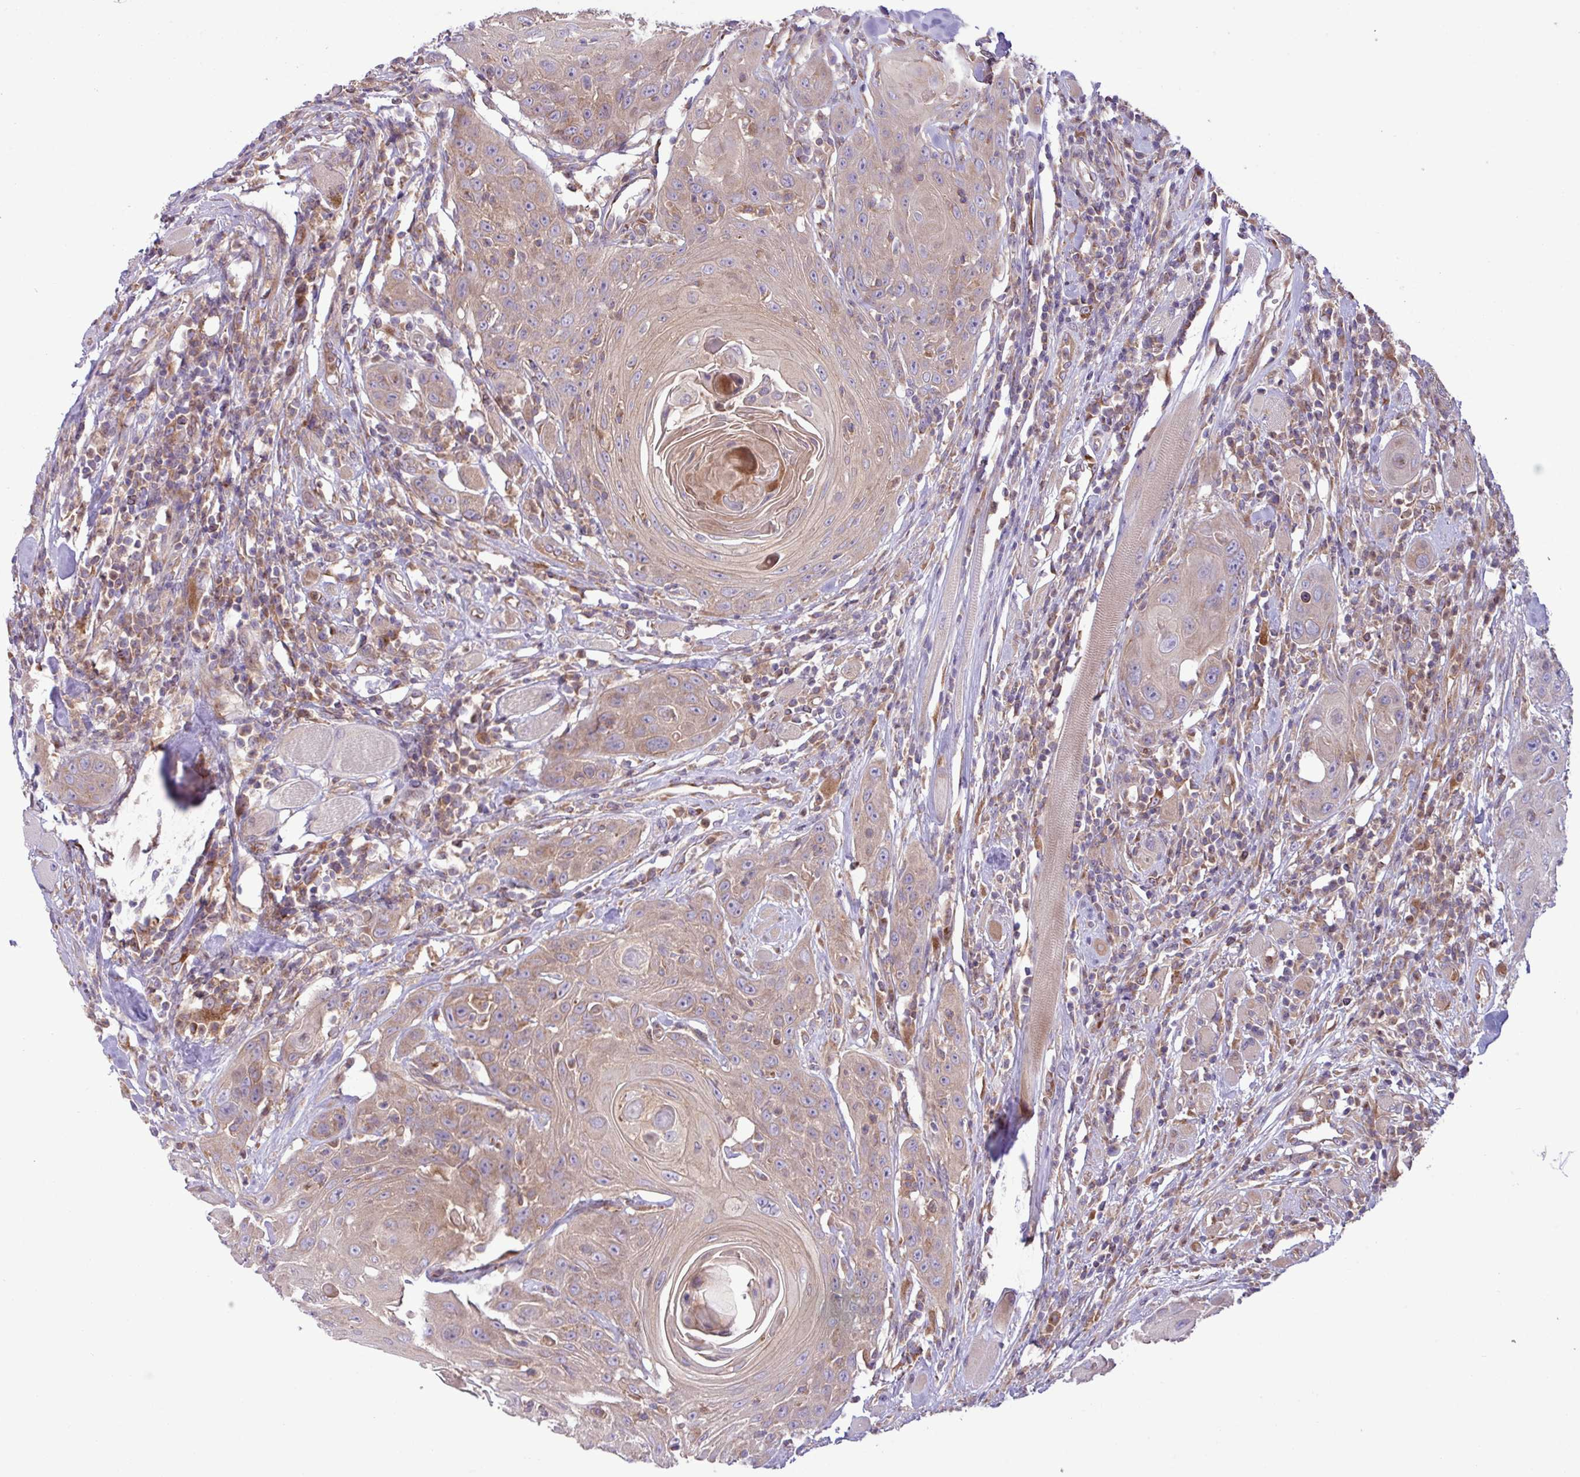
{"staining": {"intensity": "weak", "quantity": ">75%", "location": "cytoplasmic/membranous"}, "tissue": "head and neck cancer", "cell_type": "Tumor cells", "image_type": "cancer", "snomed": [{"axis": "morphology", "description": "Squamous cell carcinoma, NOS"}, {"axis": "topography", "description": "Head-Neck"}], "caption": "This is a histology image of IHC staining of head and neck cancer (squamous cell carcinoma), which shows weak expression in the cytoplasmic/membranous of tumor cells.", "gene": "RAB19", "patient": {"sex": "female", "age": 59}}